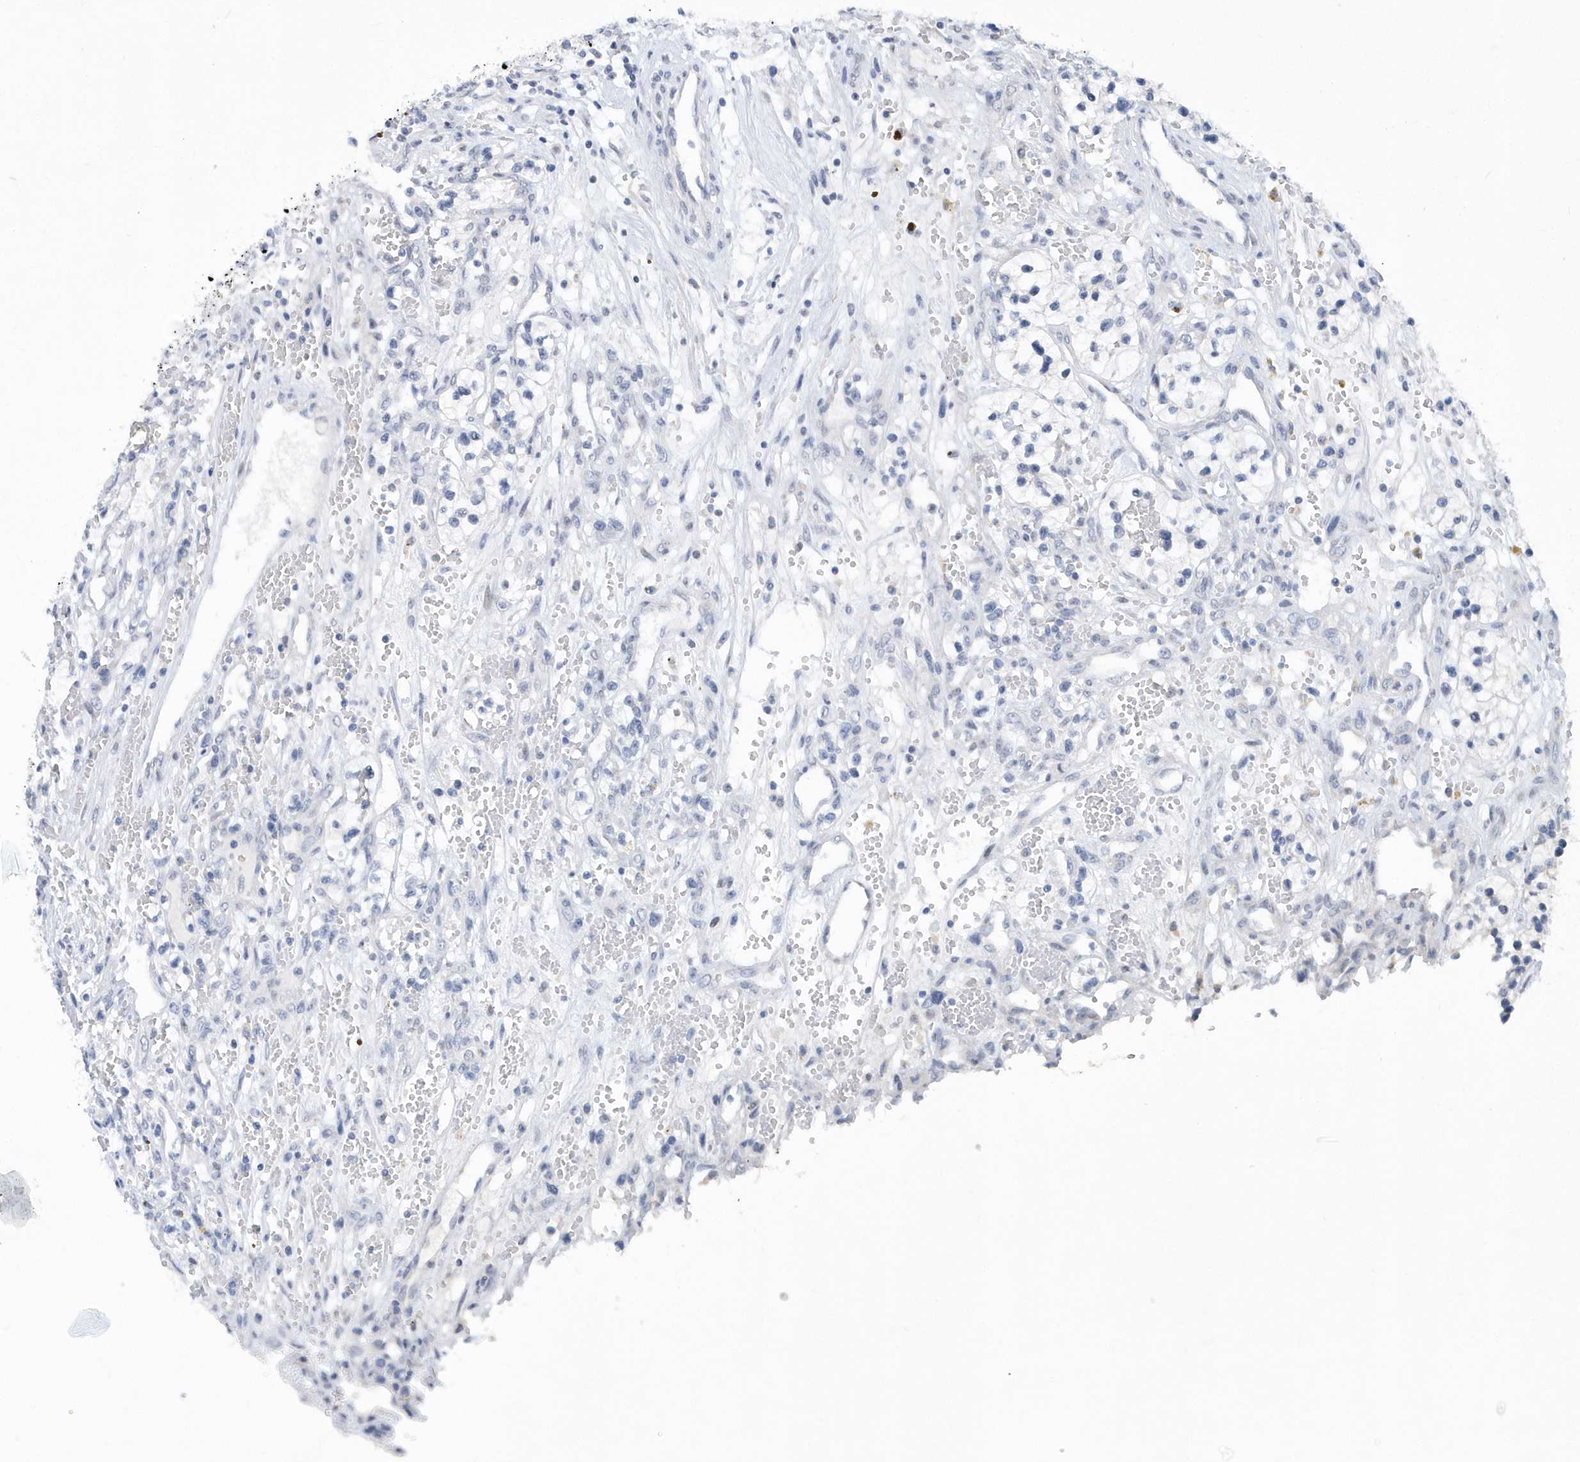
{"staining": {"intensity": "negative", "quantity": "none", "location": "none"}, "tissue": "renal cancer", "cell_type": "Tumor cells", "image_type": "cancer", "snomed": [{"axis": "morphology", "description": "Adenocarcinoma, NOS"}, {"axis": "topography", "description": "Kidney"}], "caption": "This is a histopathology image of immunohistochemistry staining of adenocarcinoma (renal), which shows no positivity in tumor cells.", "gene": "SRGAP3", "patient": {"sex": "female", "age": 57}}